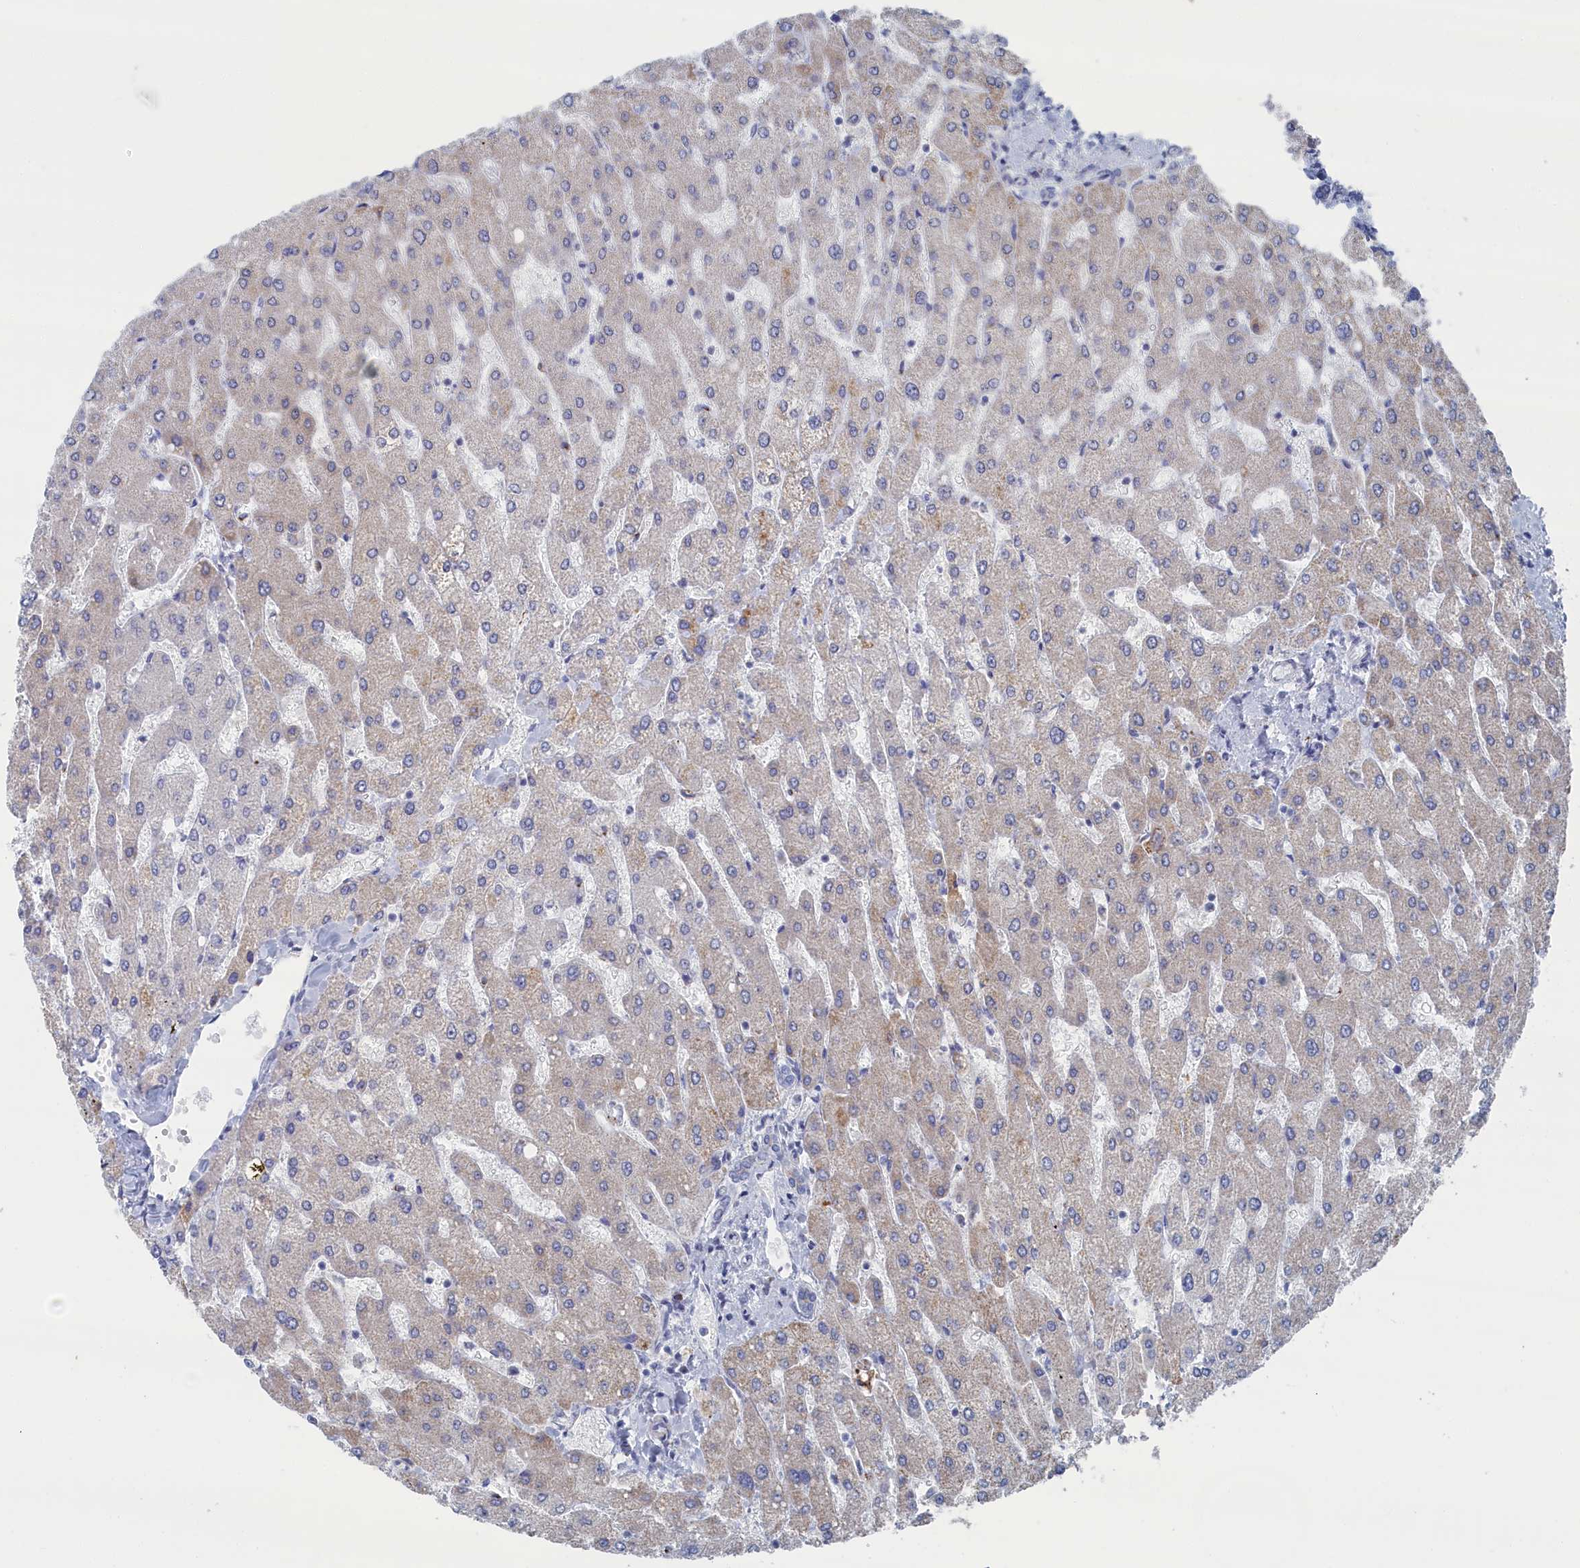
{"staining": {"intensity": "negative", "quantity": "none", "location": "none"}, "tissue": "liver", "cell_type": "Cholangiocytes", "image_type": "normal", "snomed": [{"axis": "morphology", "description": "Normal tissue, NOS"}, {"axis": "topography", "description": "Liver"}], "caption": "Normal liver was stained to show a protein in brown. There is no significant positivity in cholangiocytes. (Brightfield microscopy of DAB immunohistochemistry (IHC) at high magnification).", "gene": "IRX1", "patient": {"sex": "male", "age": 55}}